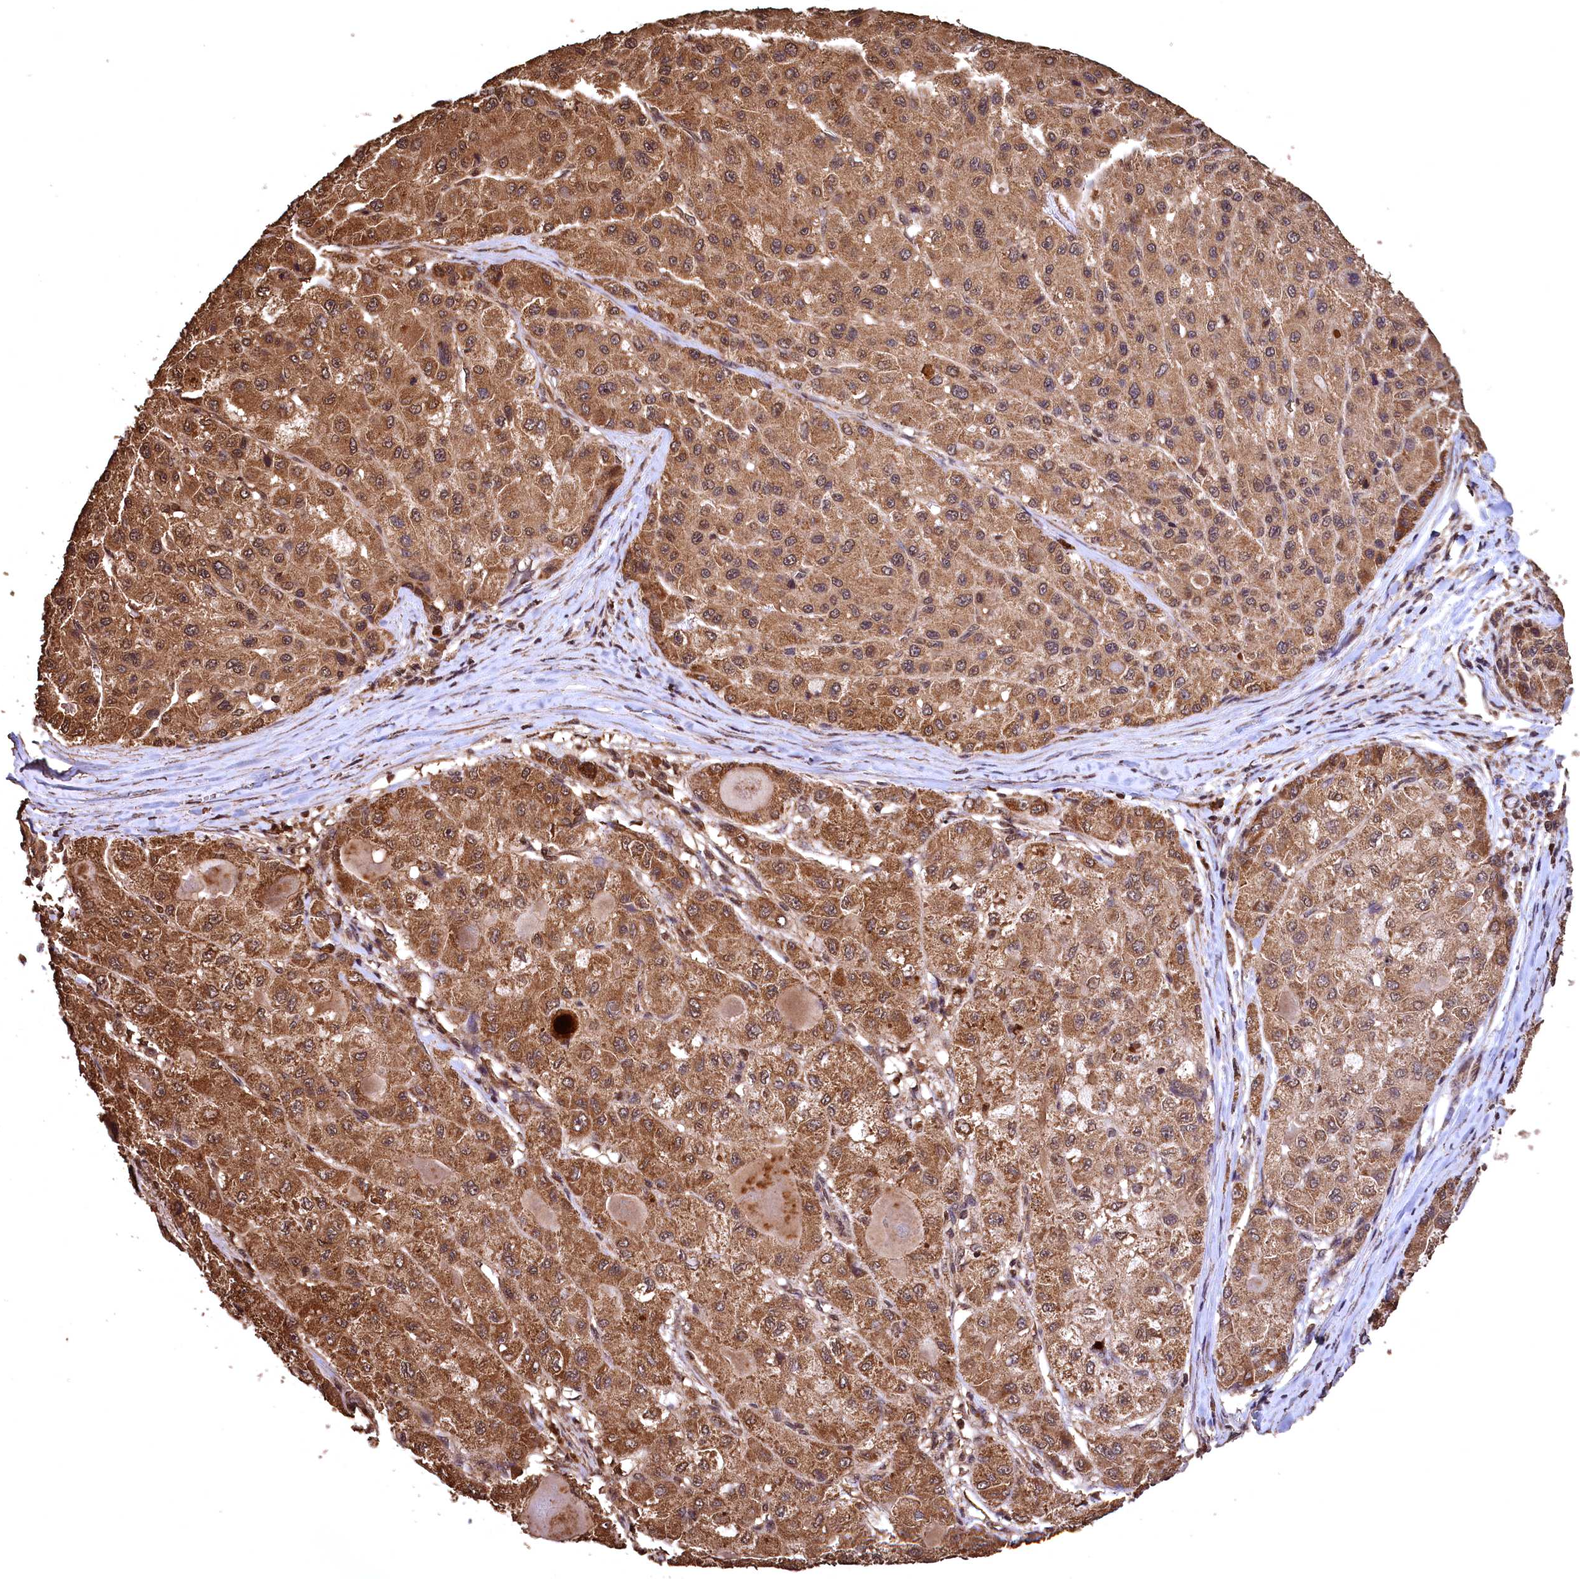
{"staining": {"intensity": "moderate", "quantity": ">75%", "location": "cytoplasmic/membranous"}, "tissue": "liver cancer", "cell_type": "Tumor cells", "image_type": "cancer", "snomed": [{"axis": "morphology", "description": "Carcinoma, Hepatocellular, NOS"}, {"axis": "topography", "description": "Liver"}], "caption": "This histopathology image exhibits immunohistochemistry (IHC) staining of human liver cancer, with medium moderate cytoplasmic/membranous staining in approximately >75% of tumor cells.", "gene": "CEP57L1", "patient": {"sex": "male", "age": 80}}